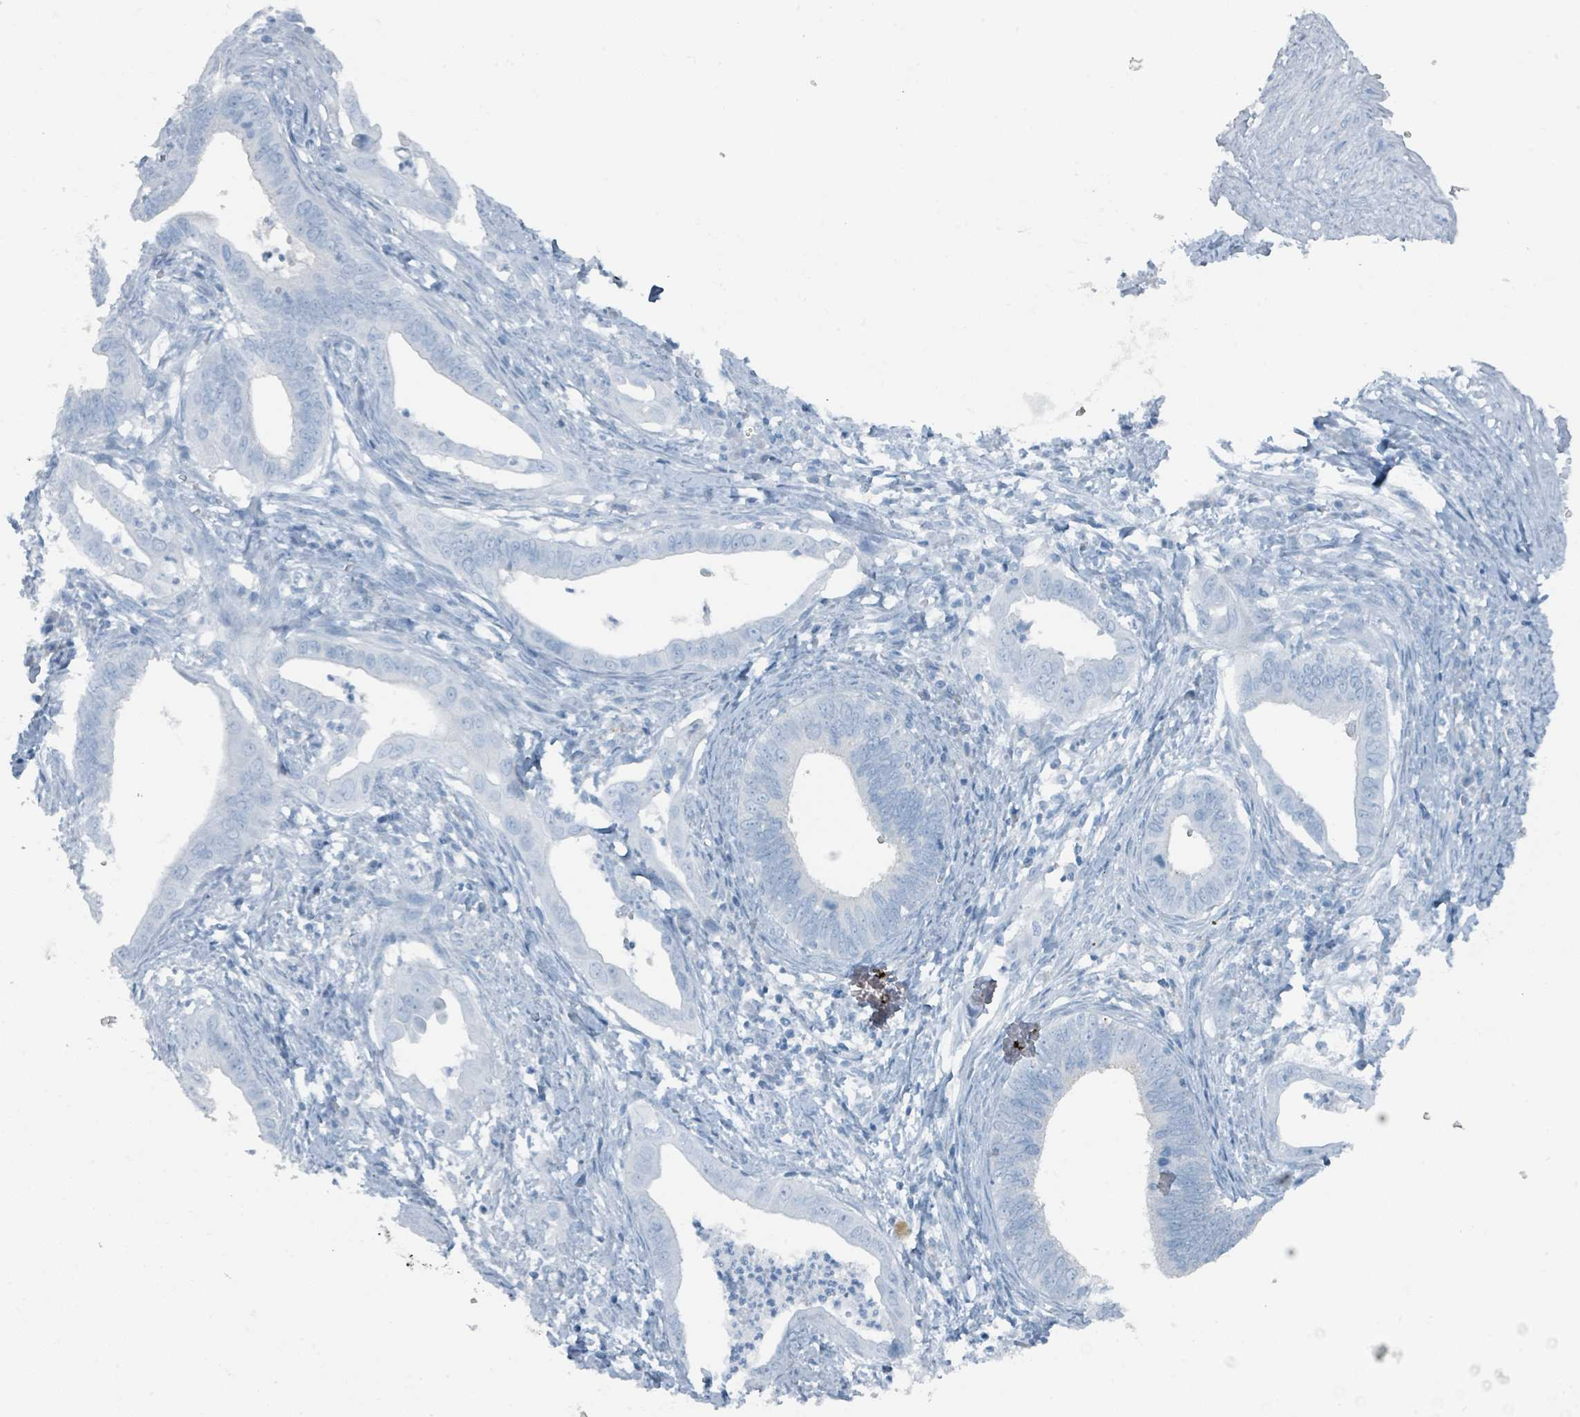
{"staining": {"intensity": "negative", "quantity": "none", "location": "none"}, "tissue": "cervical cancer", "cell_type": "Tumor cells", "image_type": "cancer", "snomed": [{"axis": "morphology", "description": "Adenocarcinoma, NOS"}, {"axis": "topography", "description": "Cervix"}], "caption": "Cervical adenocarcinoma was stained to show a protein in brown. There is no significant staining in tumor cells.", "gene": "GAMT", "patient": {"sex": "female", "age": 42}}